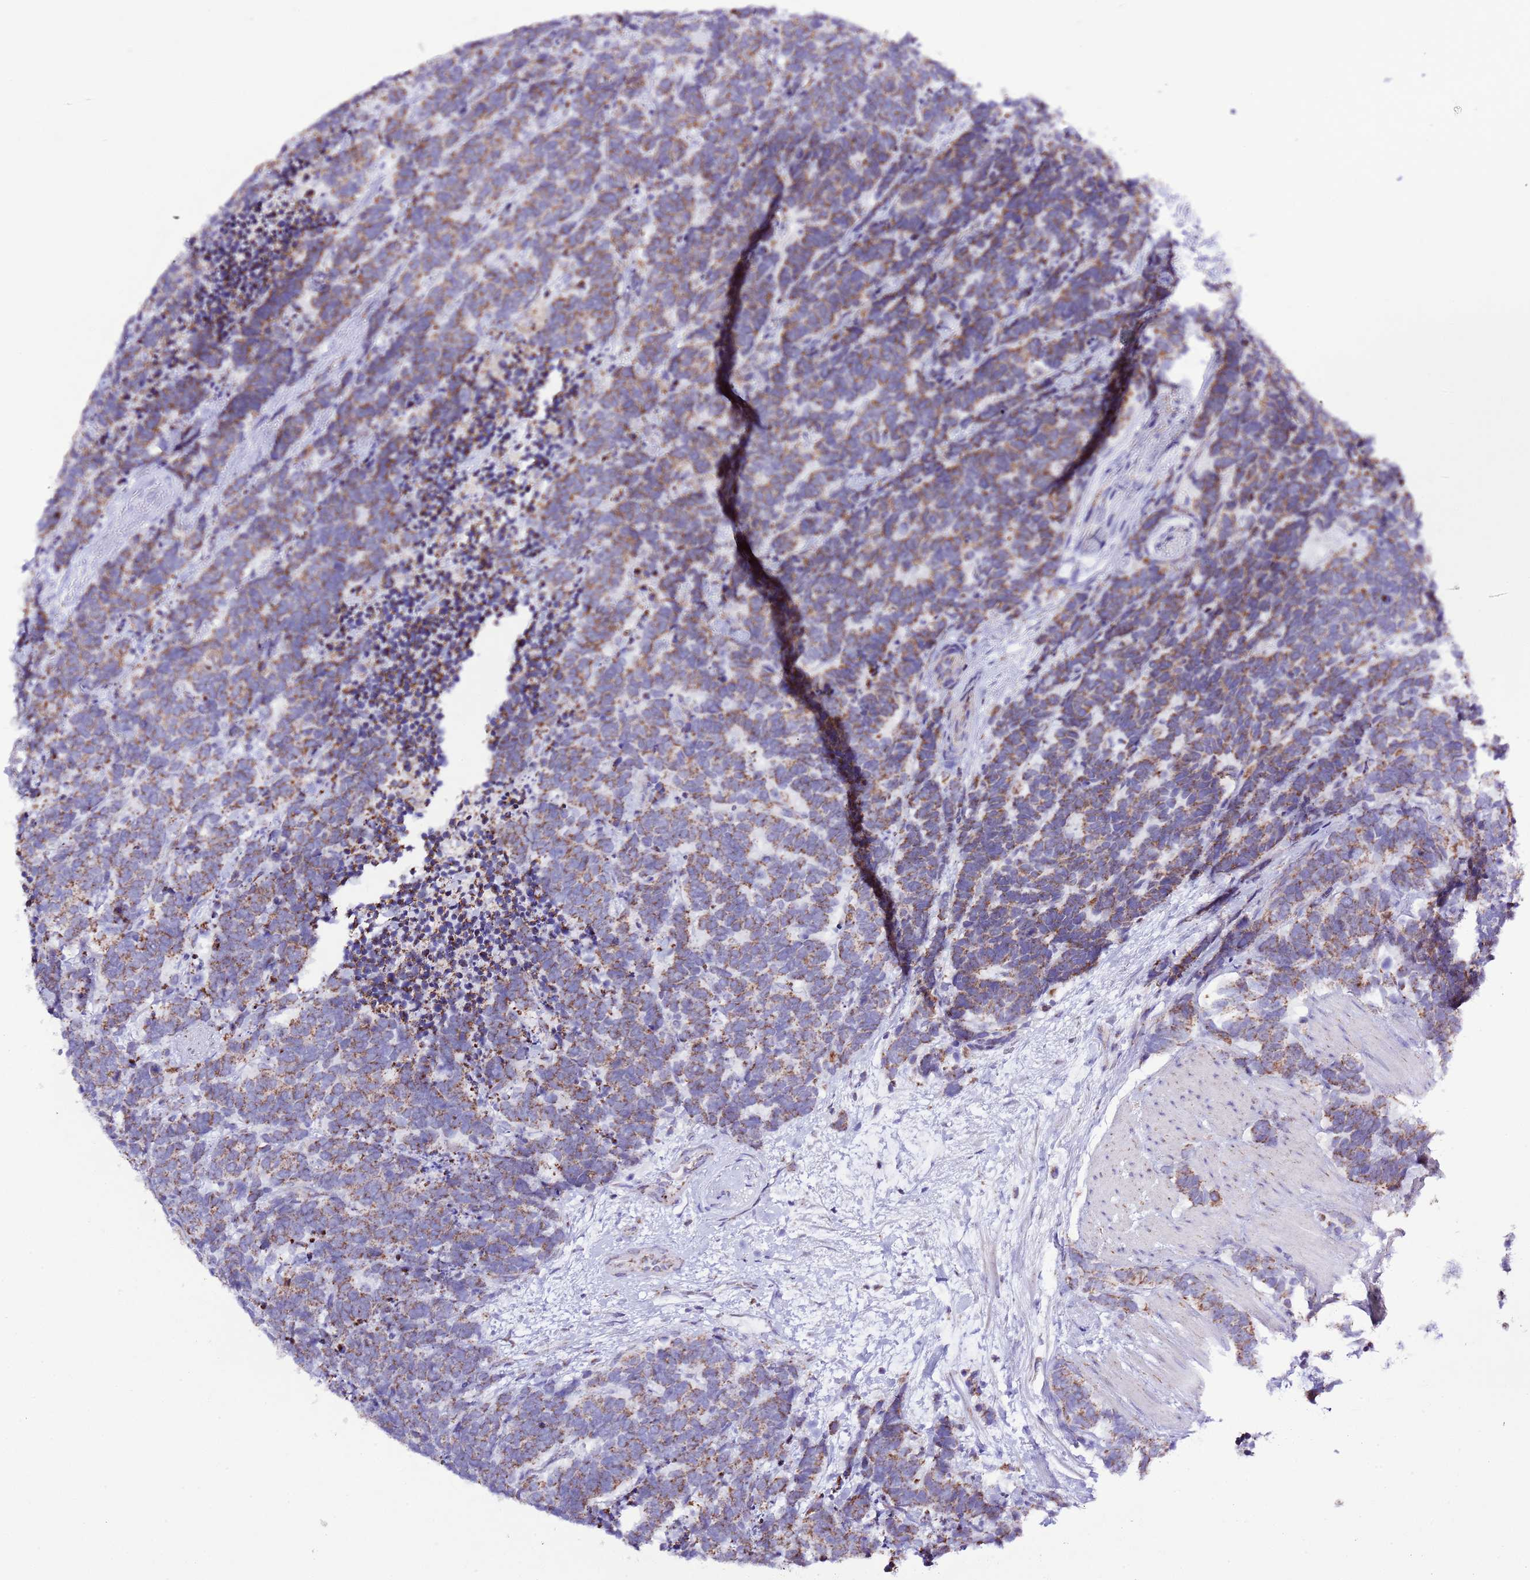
{"staining": {"intensity": "moderate", "quantity": ">75%", "location": "cytoplasmic/membranous"}, "tissue": "carcinoid", "cell_type": "Tumor cells", "image_type": "cancer", "snomed": [{"axis": "morphology", "description": "Carcinoma, NOS"}, {"axis": "morphology", "description": "Carcinoid, malignant, NOS"}, {"axis": "topography", "description": "Prostate"}], "caption": "Protein staining by immunohistochemistry (IHC) exhibits moderate cytoplasmic/membranous expression in about >75% of tumor cells in carcinoid (malignant).", "gene": "TEKTIP1", "patient": {"sex": "male", "age": 57}}